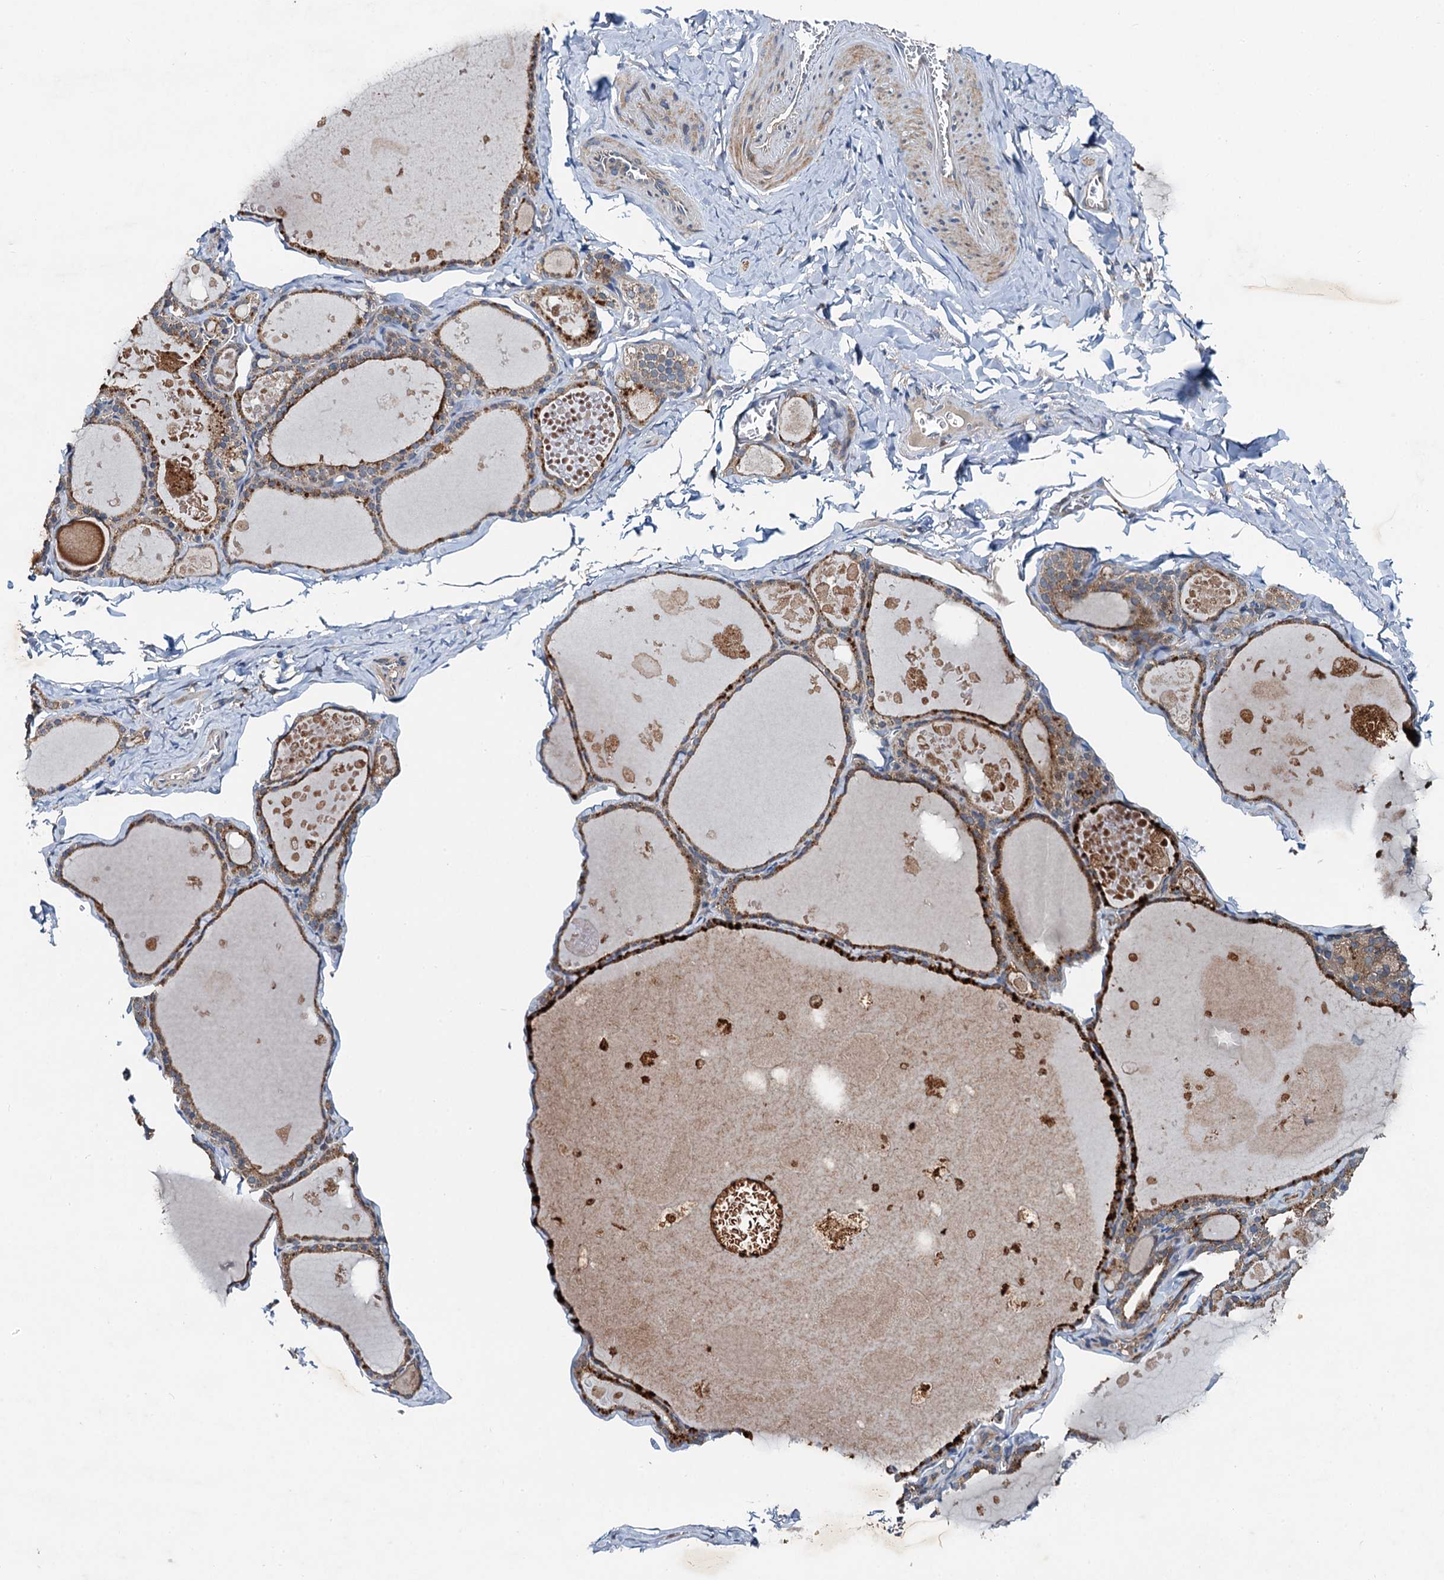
{"staining": {"intensity": "moderate", "quantity": ">75%", "location": "cytoplasmic/membranous"}, "tissue": "thyroid gland", "cell_type": "Glandular cells", "image_type": "normal", "snomed": [{"axis": "morphology", "description": "Normal tissue, NOS"}, {"axis": "topography", "description": "Thyroid gland"}], "caption": "This photomicrograph shows IHC staining of benign thyroid gland, with medium moderate cytoplasmic/membranous positivity in about >75% of glandular cells.", "gene": "EFL1", "patient": {"sex": "male", "age": 56}}